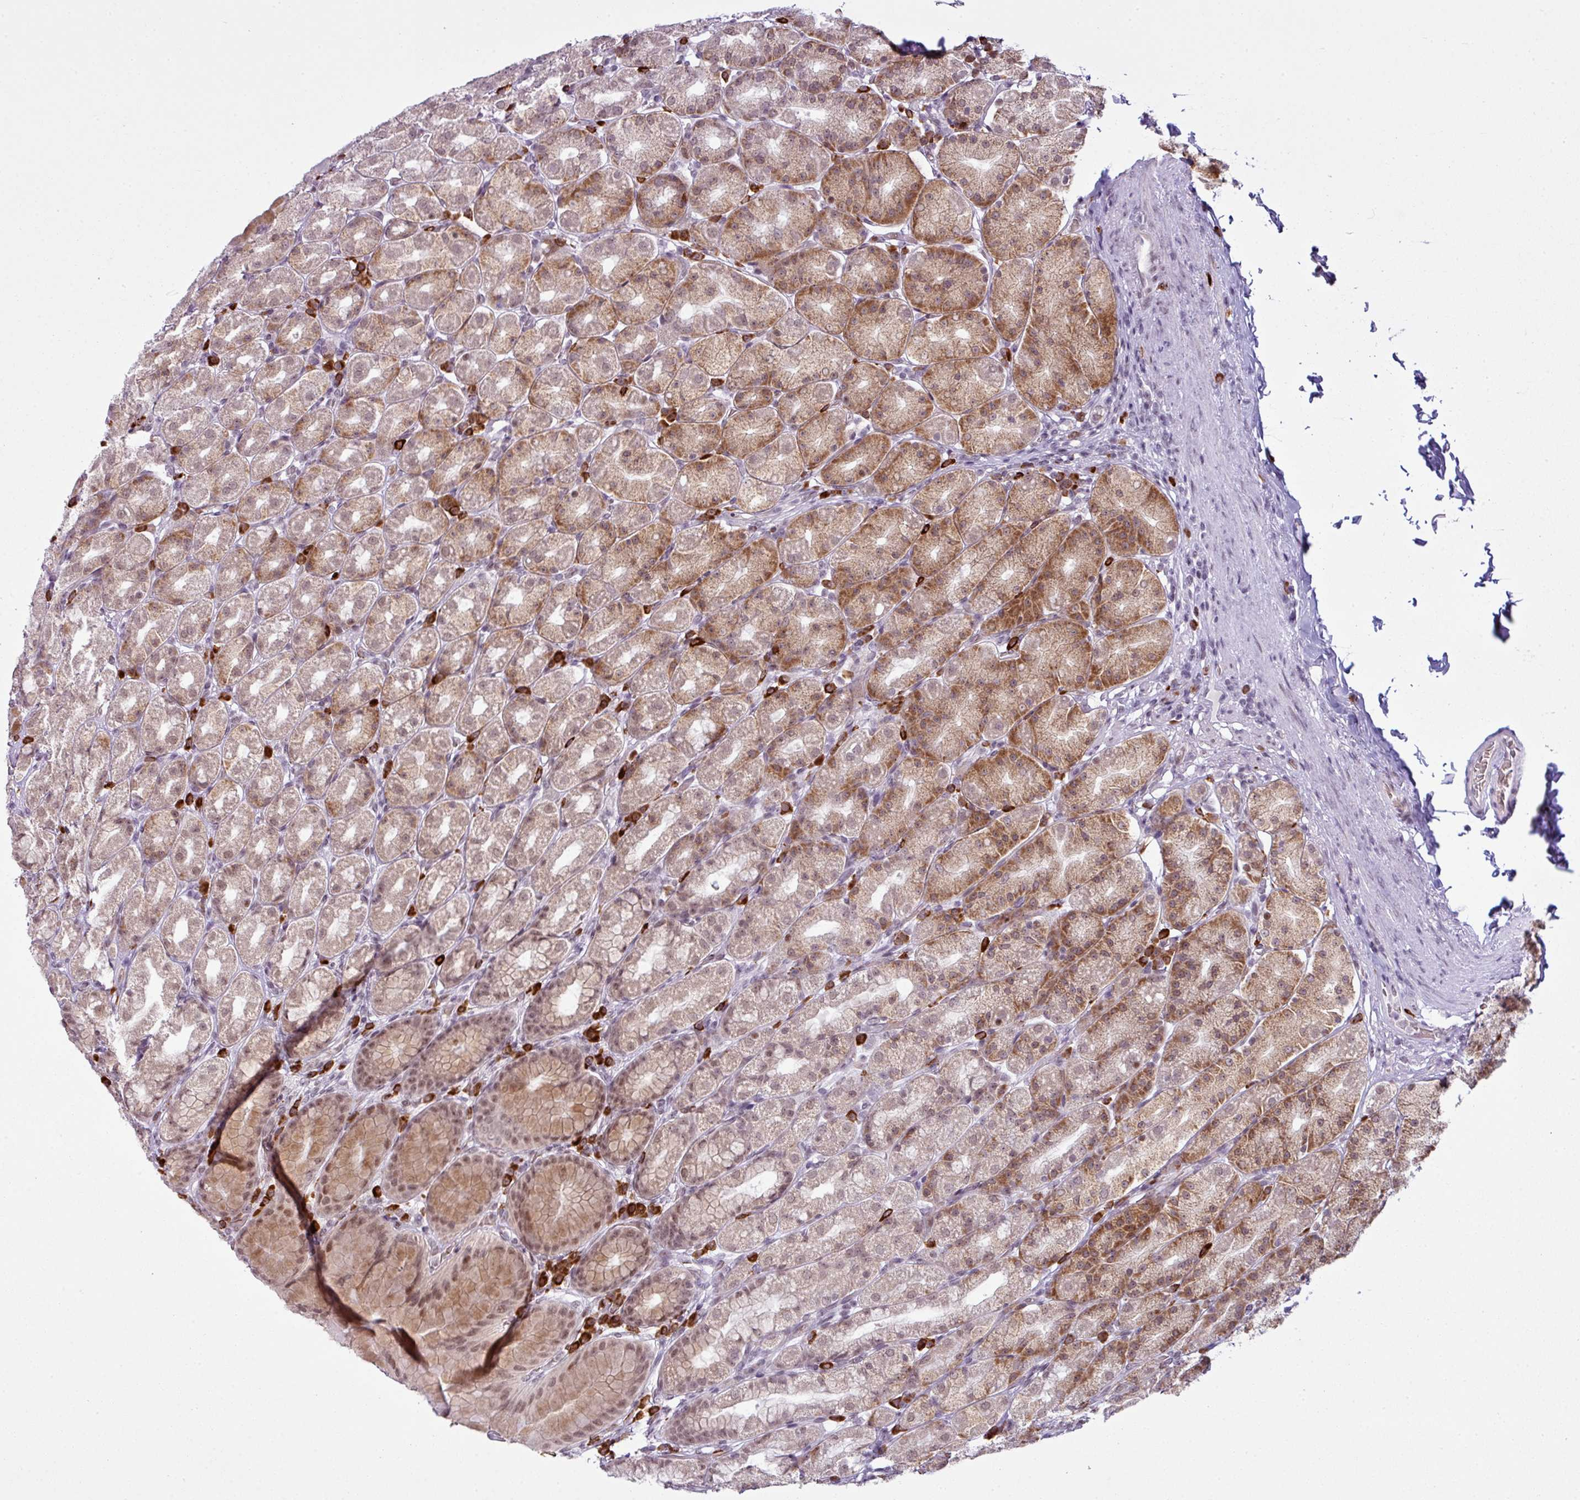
{"staining": {"intensity": "moderate", "quantity": "25%-75%", "location": "cytoplasmic/membranous,nuclear"}, "tissue": "stomach", "cell_type": "Glandular cells", "image_type": "normal", "snomed": [{"axis": "morphology", "description": "Normal tissue, NOS"}, {"axis": "topography", "description": "Stomach, upper"}, {"axis": "topography", "description": "Stomach"}], "caption": "IHC histopathology image of unremarkable stomach: human stomach stained using immunohistochemistry displays medium levels of moderate protein expression localized specifically in the cytoplasmic/membranous,nuclear of glandular cells, appearing as a cytoplasmic/membranous,nuclear brown color.", "gene": "PRDM5", "patient": {"sex": "male", "age": 68}}